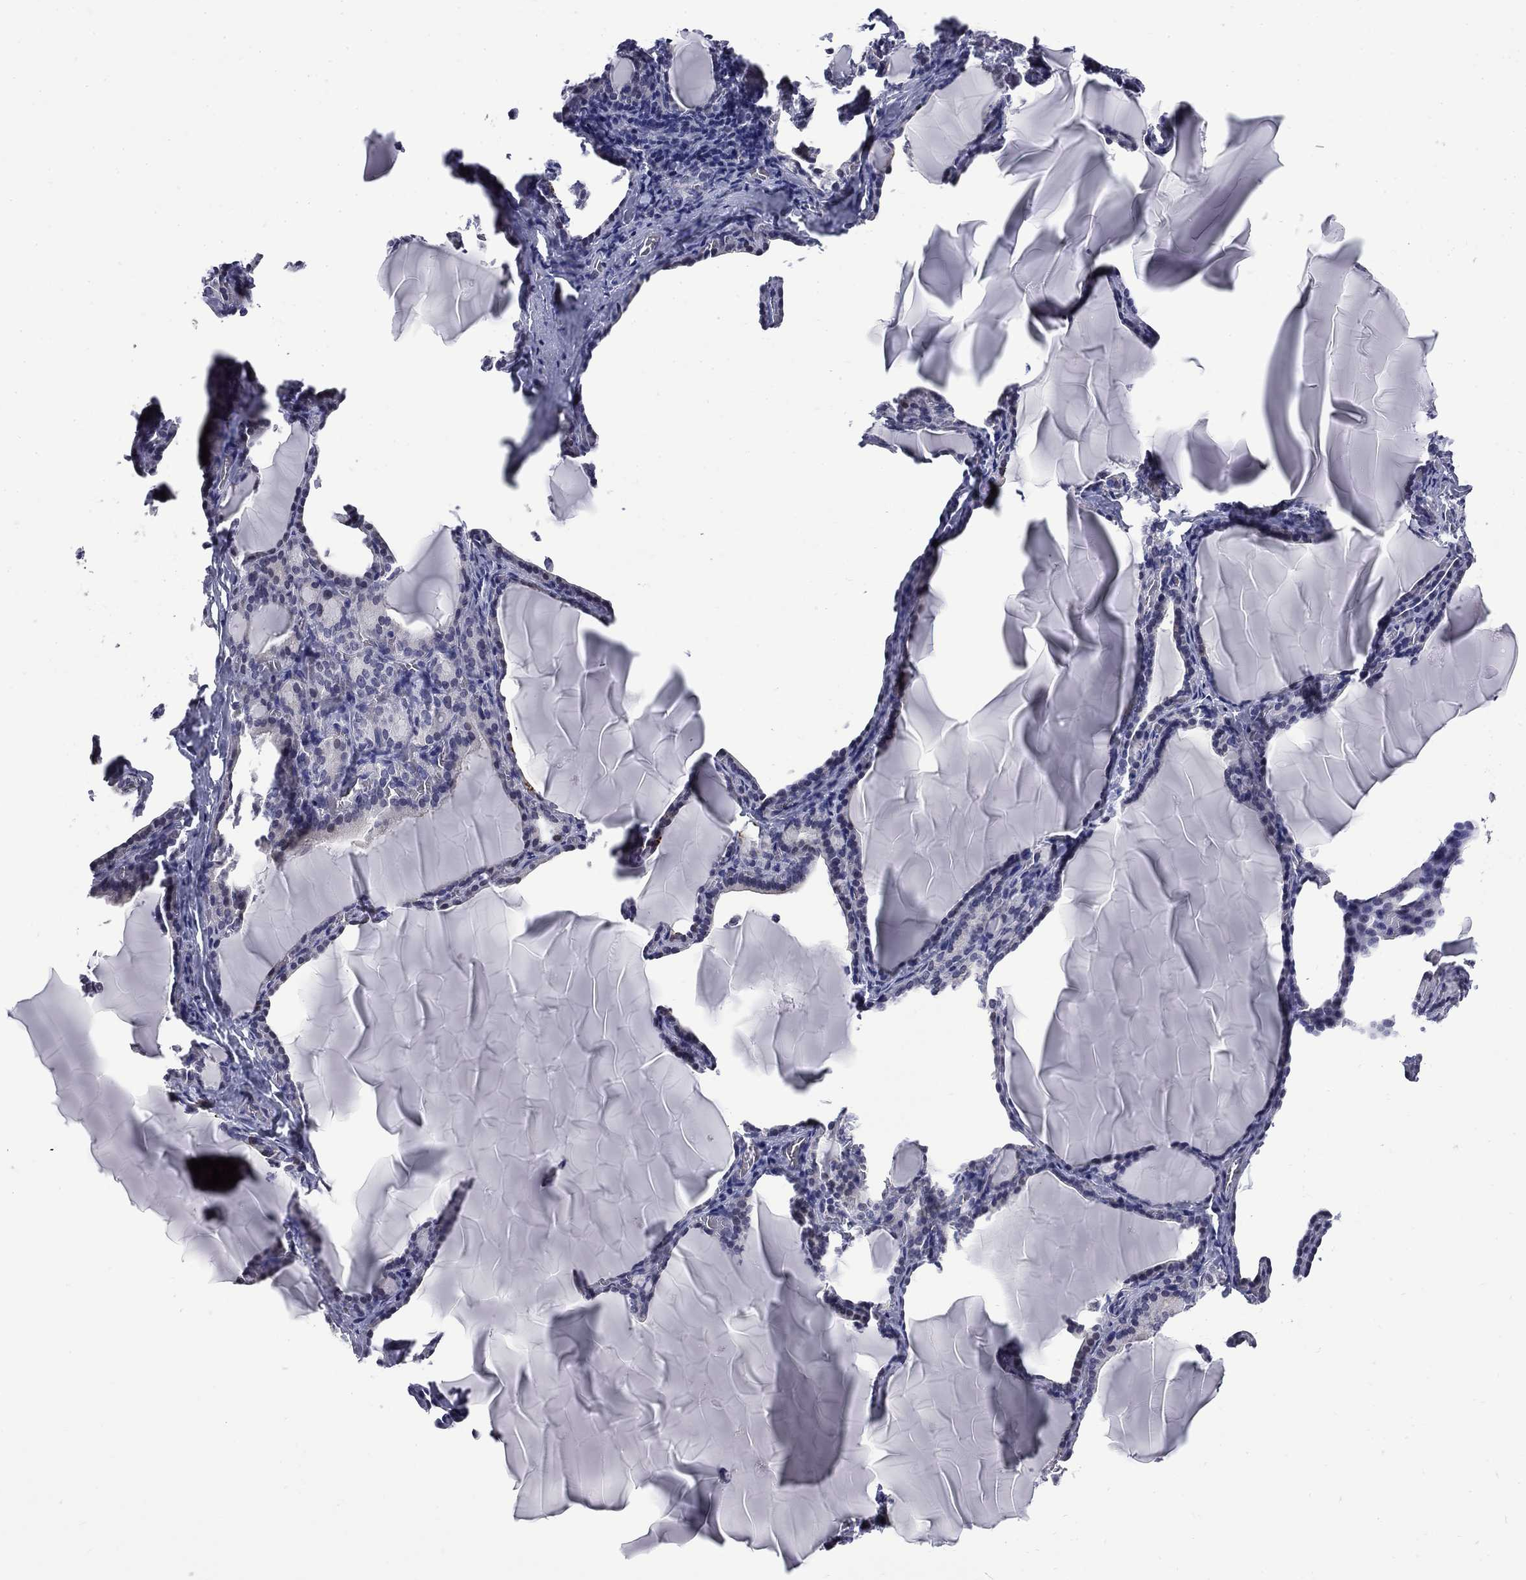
{"staining": {"intensity": "negative", "quantity": "none", "location": "none"}, "tissue": "thyroid gland", "cell_type": "Glandular cells", "image_type": "normal", "snomed": [{"axis": "morphology", "description": "Normal tissue, NOS"}, {"axis": "morphology", "description": "Hyperplasia, NOS"}, {"axis": "topography", "description": "Thyroid gland"}], "caption": "Micrograph shows no protein positivity in glandular cells of benign thyroid gland. The staining was performed using DAB to visualize the protein expression in brown, while the nuclei were stained in blue with hematoxylin (Magnification: 20x).", "gene": "MGARP", "patient": {"sex": "female", "age": 27}}